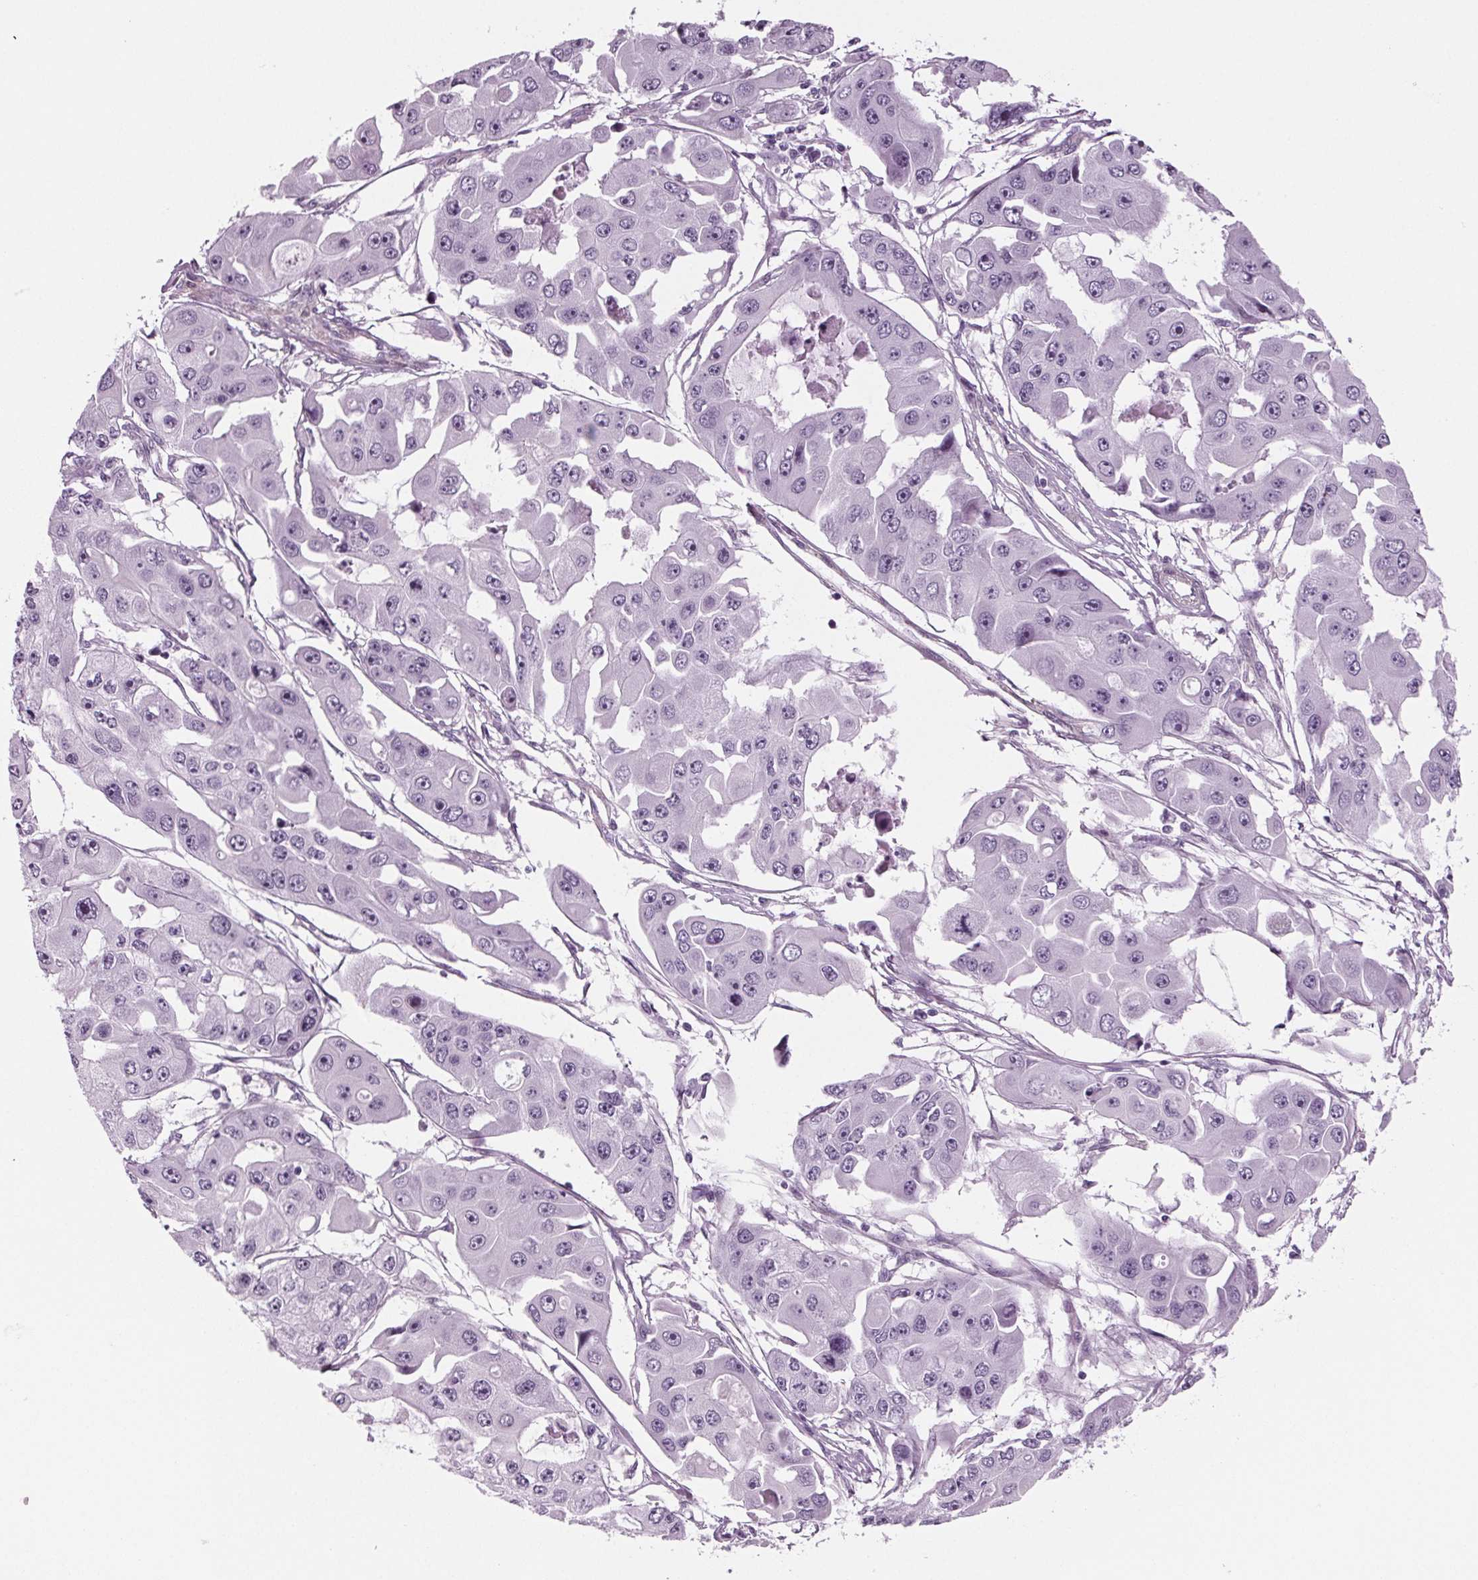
{"staining": {"intensity": "negative", "quantity": "none", "location": "none"}, "tissue": "ovarian cancer", "cell_type": "Tumor cells", "image_type": "cancer", "snomed": [{"axis": "morphology", "description": "Cystadenocarcinoma, serous, NOS"}, {"axis": "topography", "description": "Ovary"}], "caption": "An image of ovarian cancer stained for a protein reveals no brown staining in tumor cells. Brightfield microscopy of immunohistochemistry stained with DAB (3,3'-diaminobenzidine) (brown) and hematoxylin (blue), captured at high magnification.", "gene": "BHLHE22", "patient": {"sex": "female", "age": 56}}